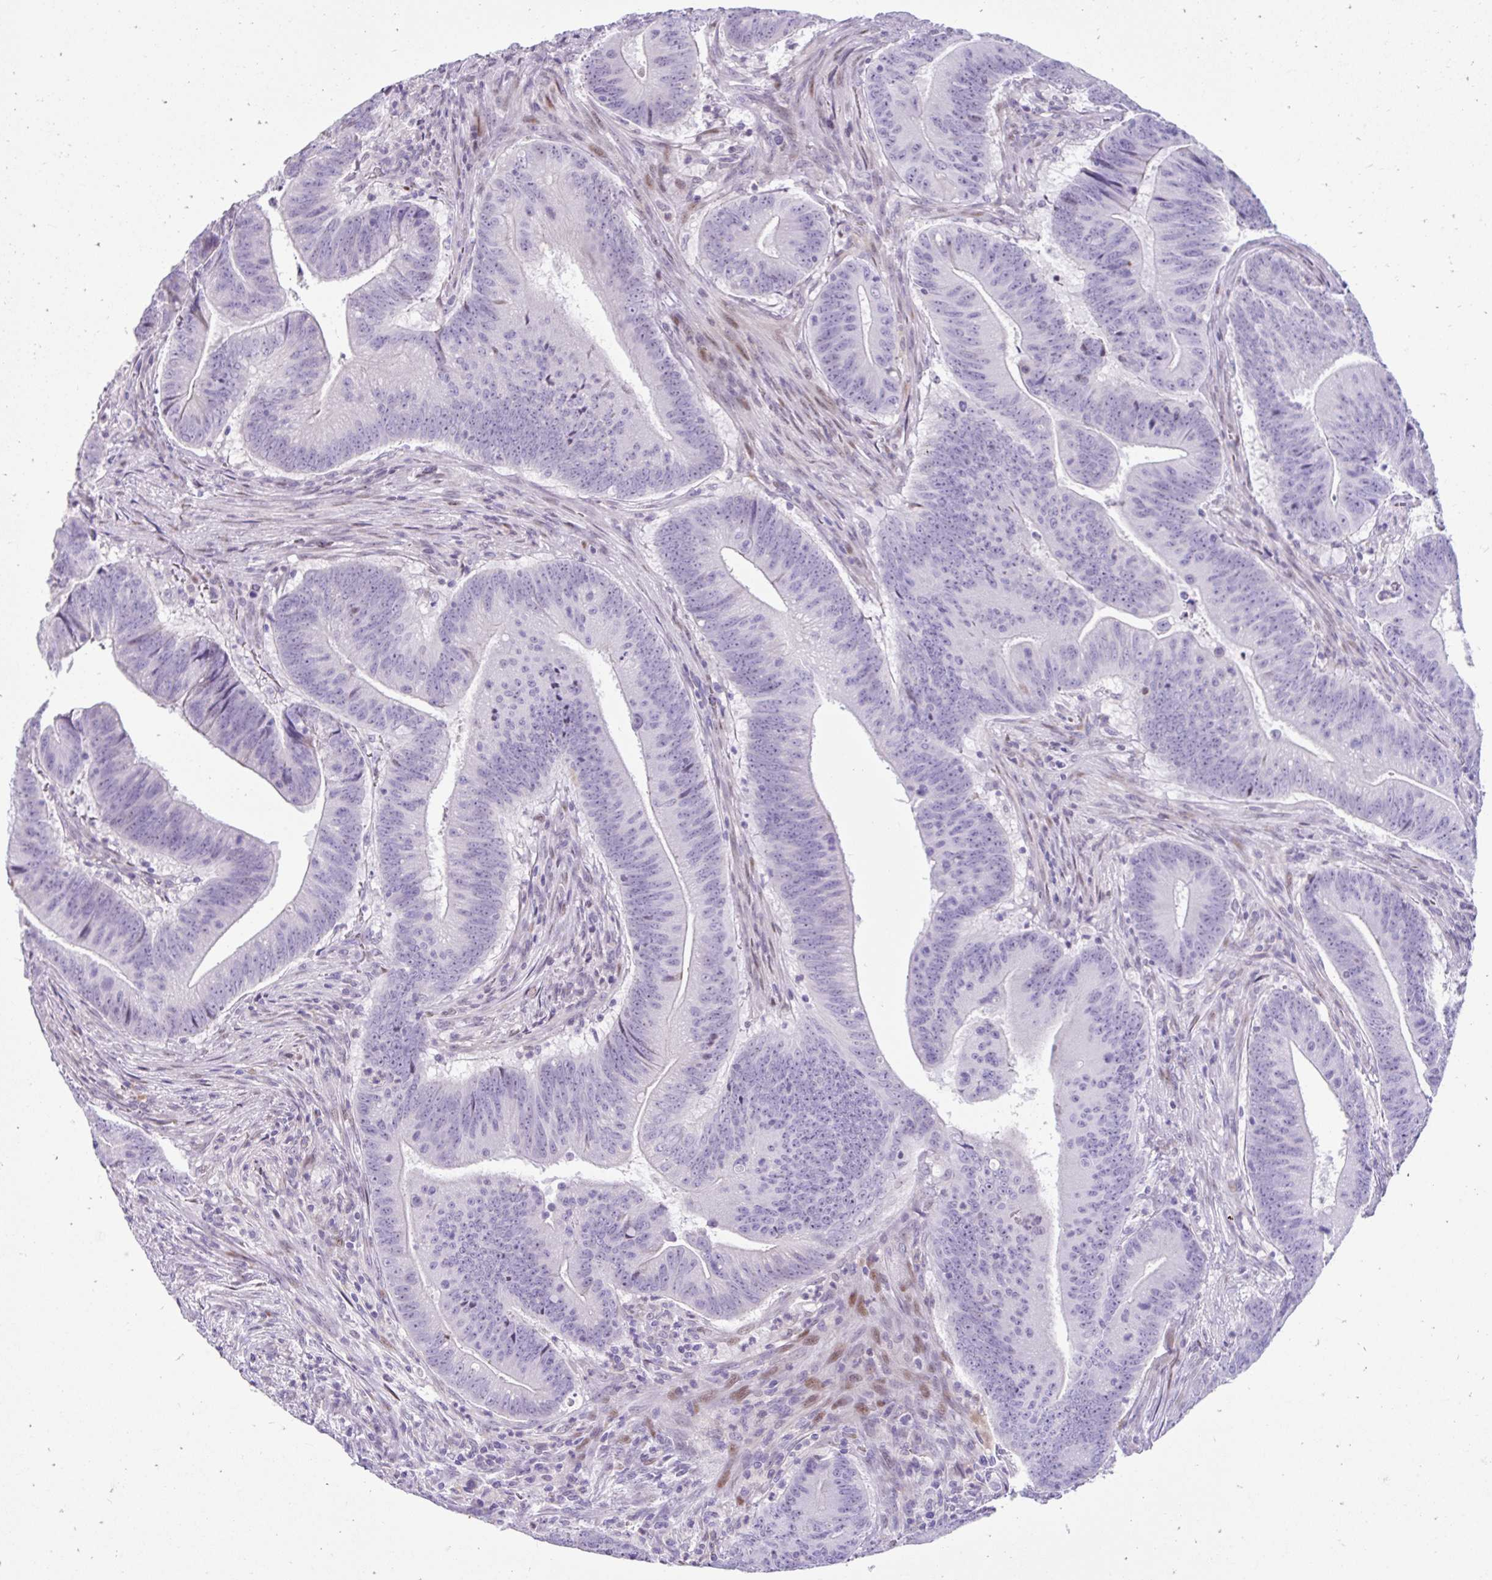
{"staining": {"intensity": "negative", "quantity": "none", "location": "none"}, "tissue": "colorectal cancer", "cell_type": "Tumor cells", "image_type": "cancer", "snomed": [{"axis": "morphology", "description": "Adenocarcinoma, NOS"}, {"axis": "topography", "description": "Colon"}], "caption": "A histopathology image of human colorectal adenocarcinoma is negative for staining in tumor cells. (DAB immunohistochemistry with hematoxylin counter stain).", "gene": "NHLH2", "patient": {"sex": "female", "age": 87}}